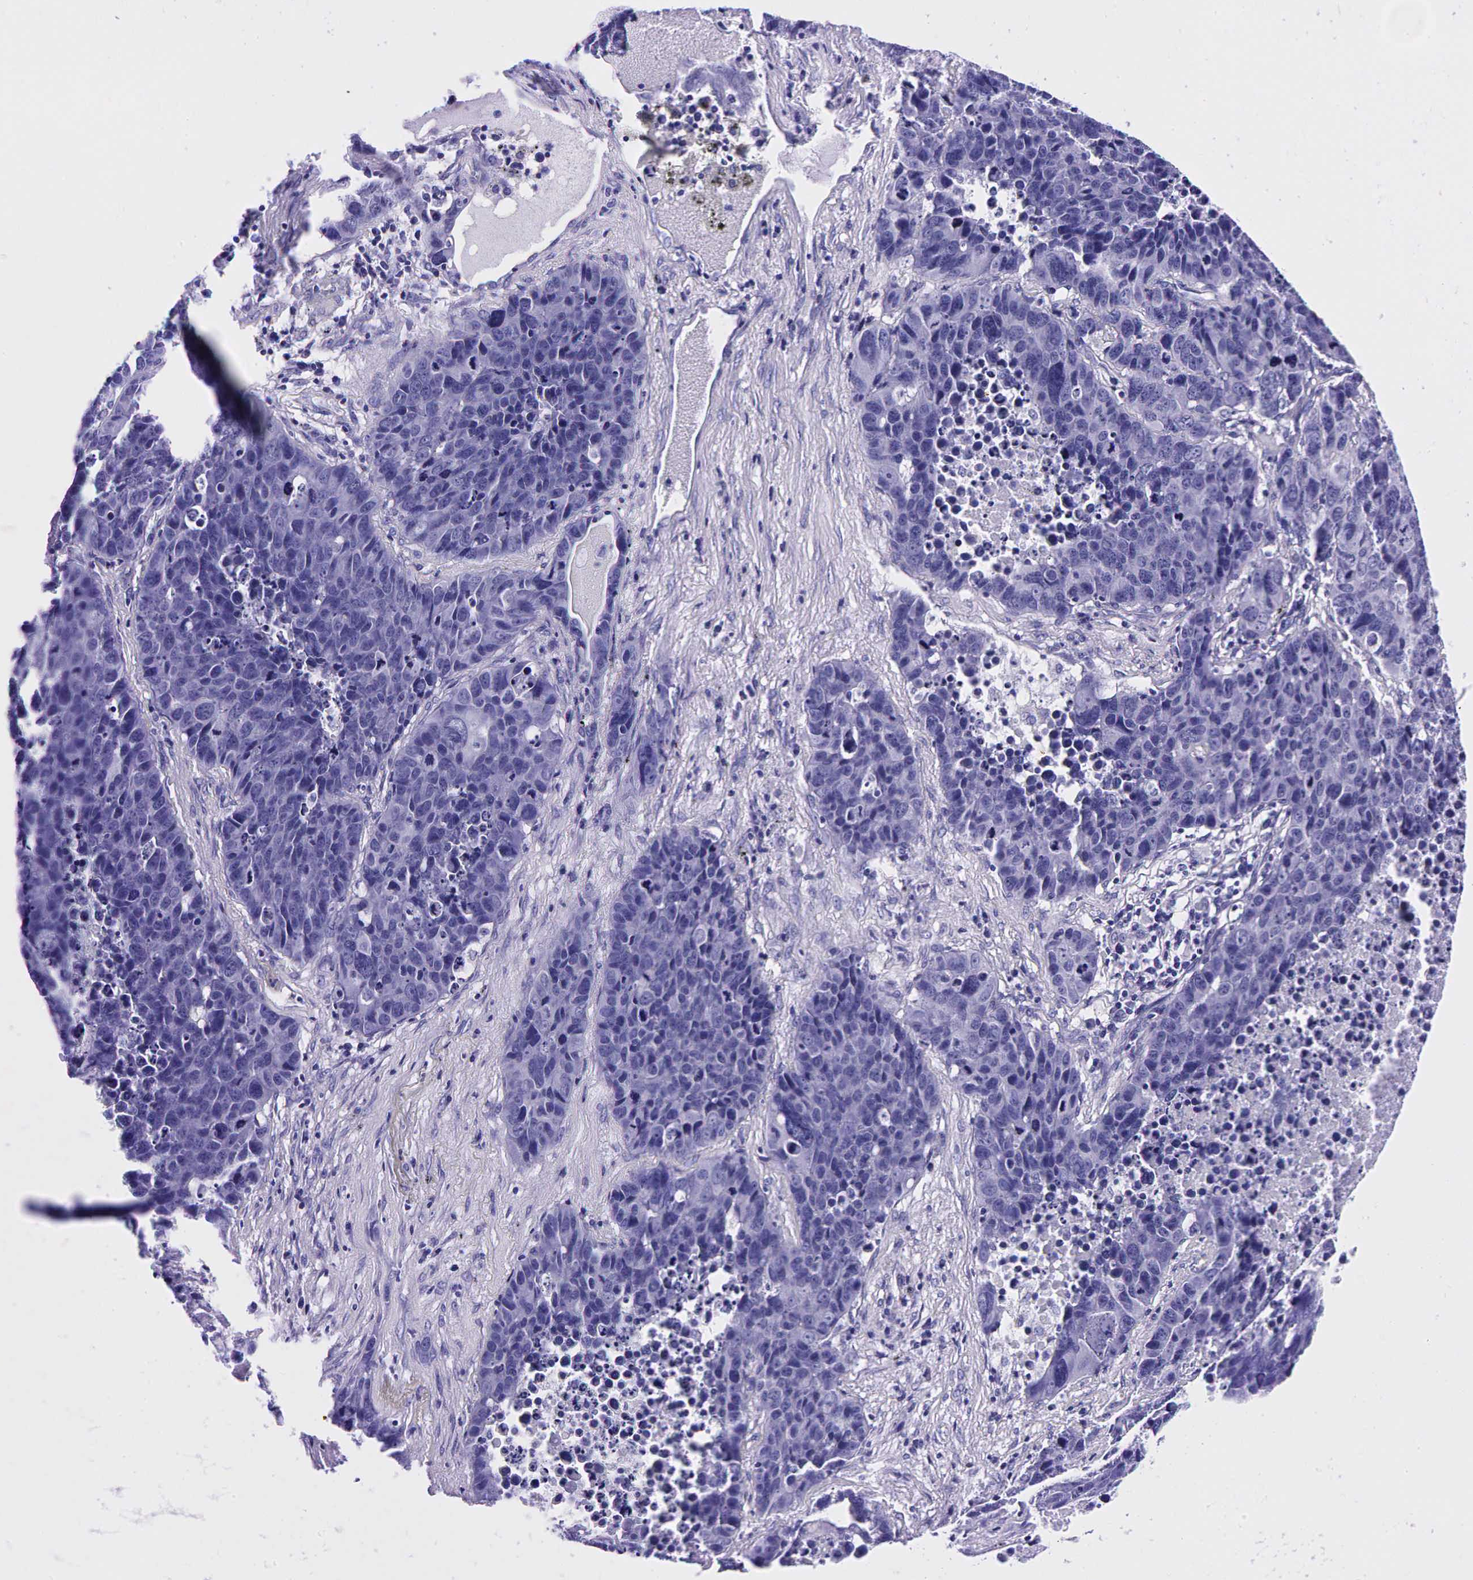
{"staining": {"intensity": "negative", "quantity": "none", "location": "none"}, "tissue": "lung cancer", "cell_type": "Tumor cells", "image_type": "cancer", "snomed": [{"axis": "morphology", "description": "Carcinoid, malignant, NOS"}, {"axis": "topography", "description": "Lung"}], "caption": "IHC photomicrograph of lung cancer stained for a protein (brown), which shows no positivity in tumor cells.", "gene": "GAST", "patient": {"sex": "male", "age": 60}}